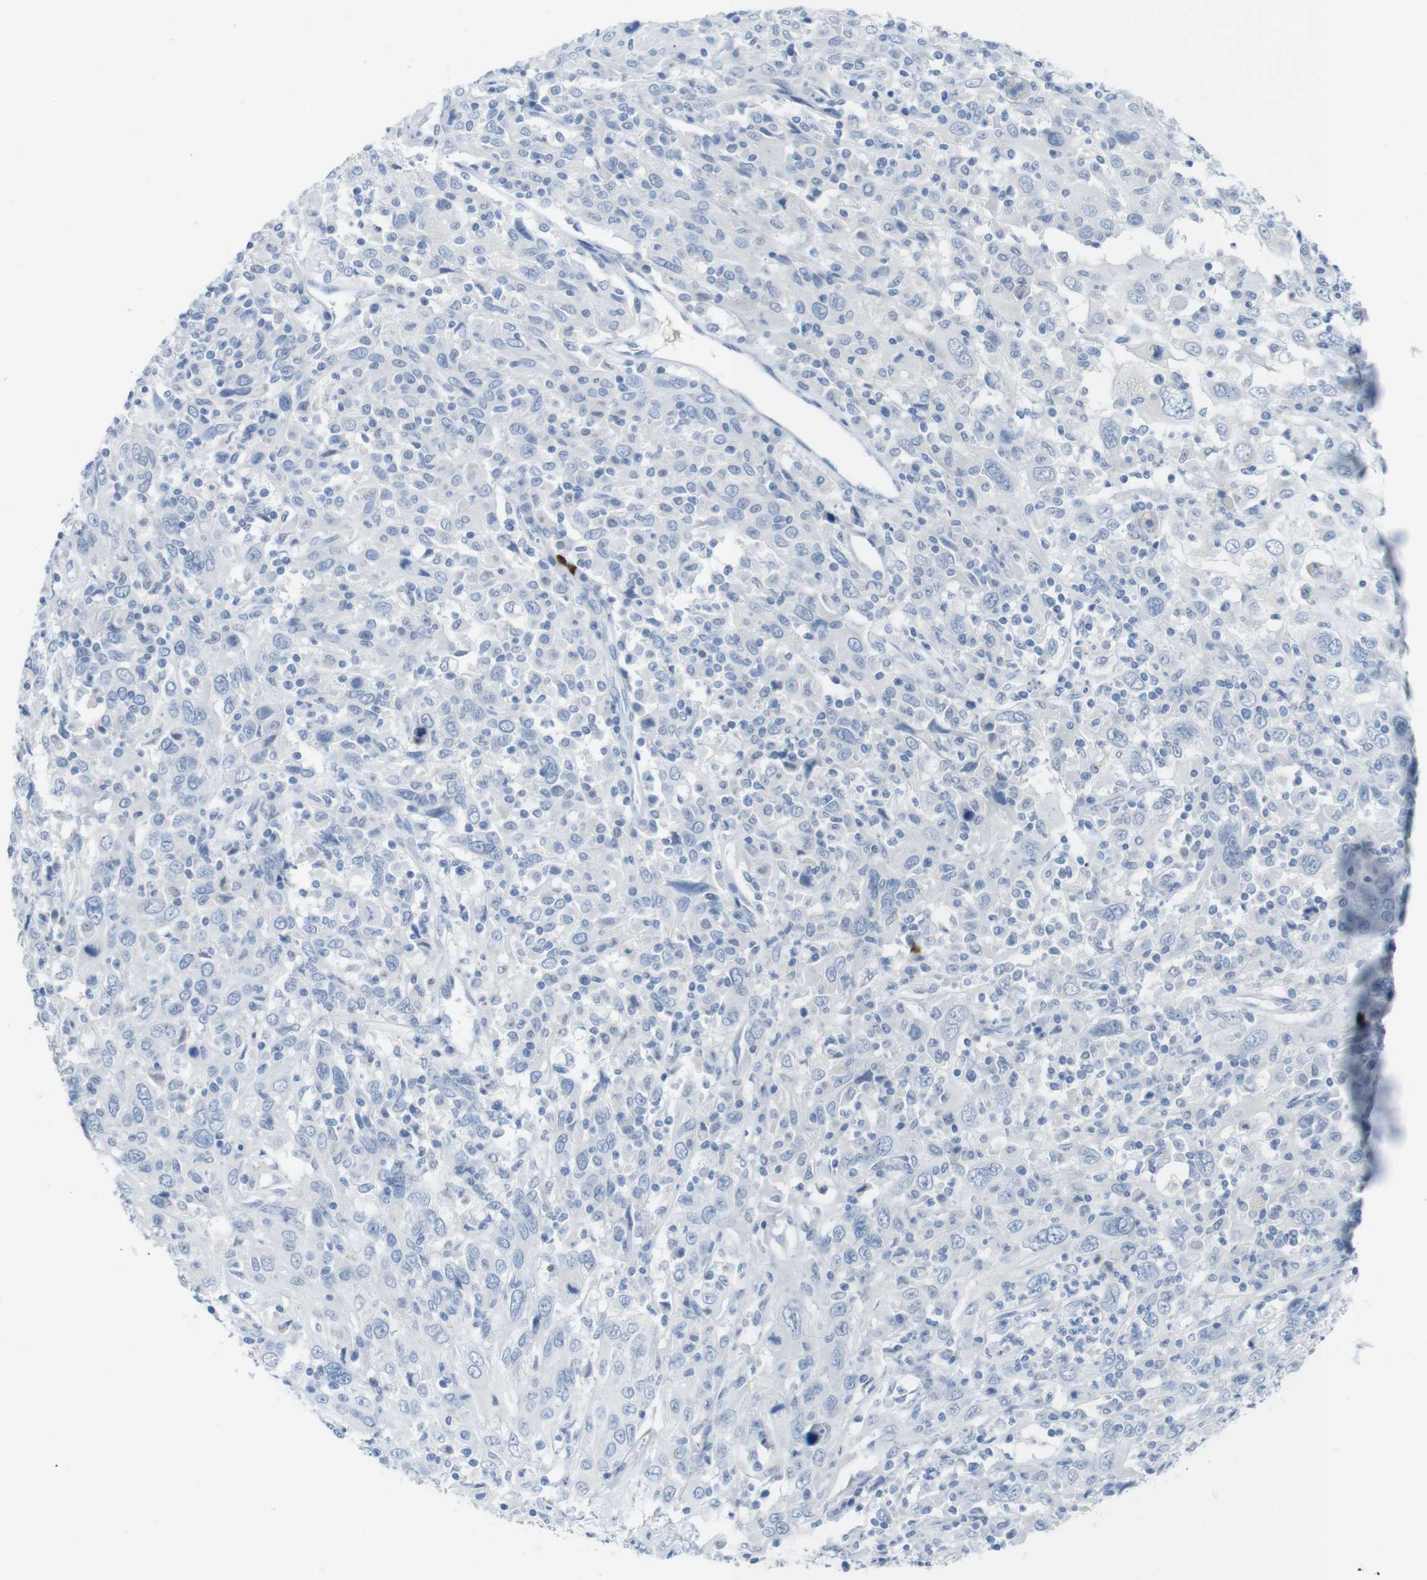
{"staining": {"intensity": "negative", "quantity": "none", "location": "none"}, "tissue": "cervical cancer", "cell_type": "Tumor cells", "image_type": "cancer", "snomed": [{"axis": "morphology", "description": "Squamous cell carcinoma, NOS"}, {"axis": "topography", "description": "Cervix"}], "caption": "An IHC micrograph of cervical squamous cell carcinoma is shown. There is no staining in tumor cells of cervical squamous cell carcinoma.", "gene": "OPN1SW", "patient": {"sex": "female", "age": 46}}